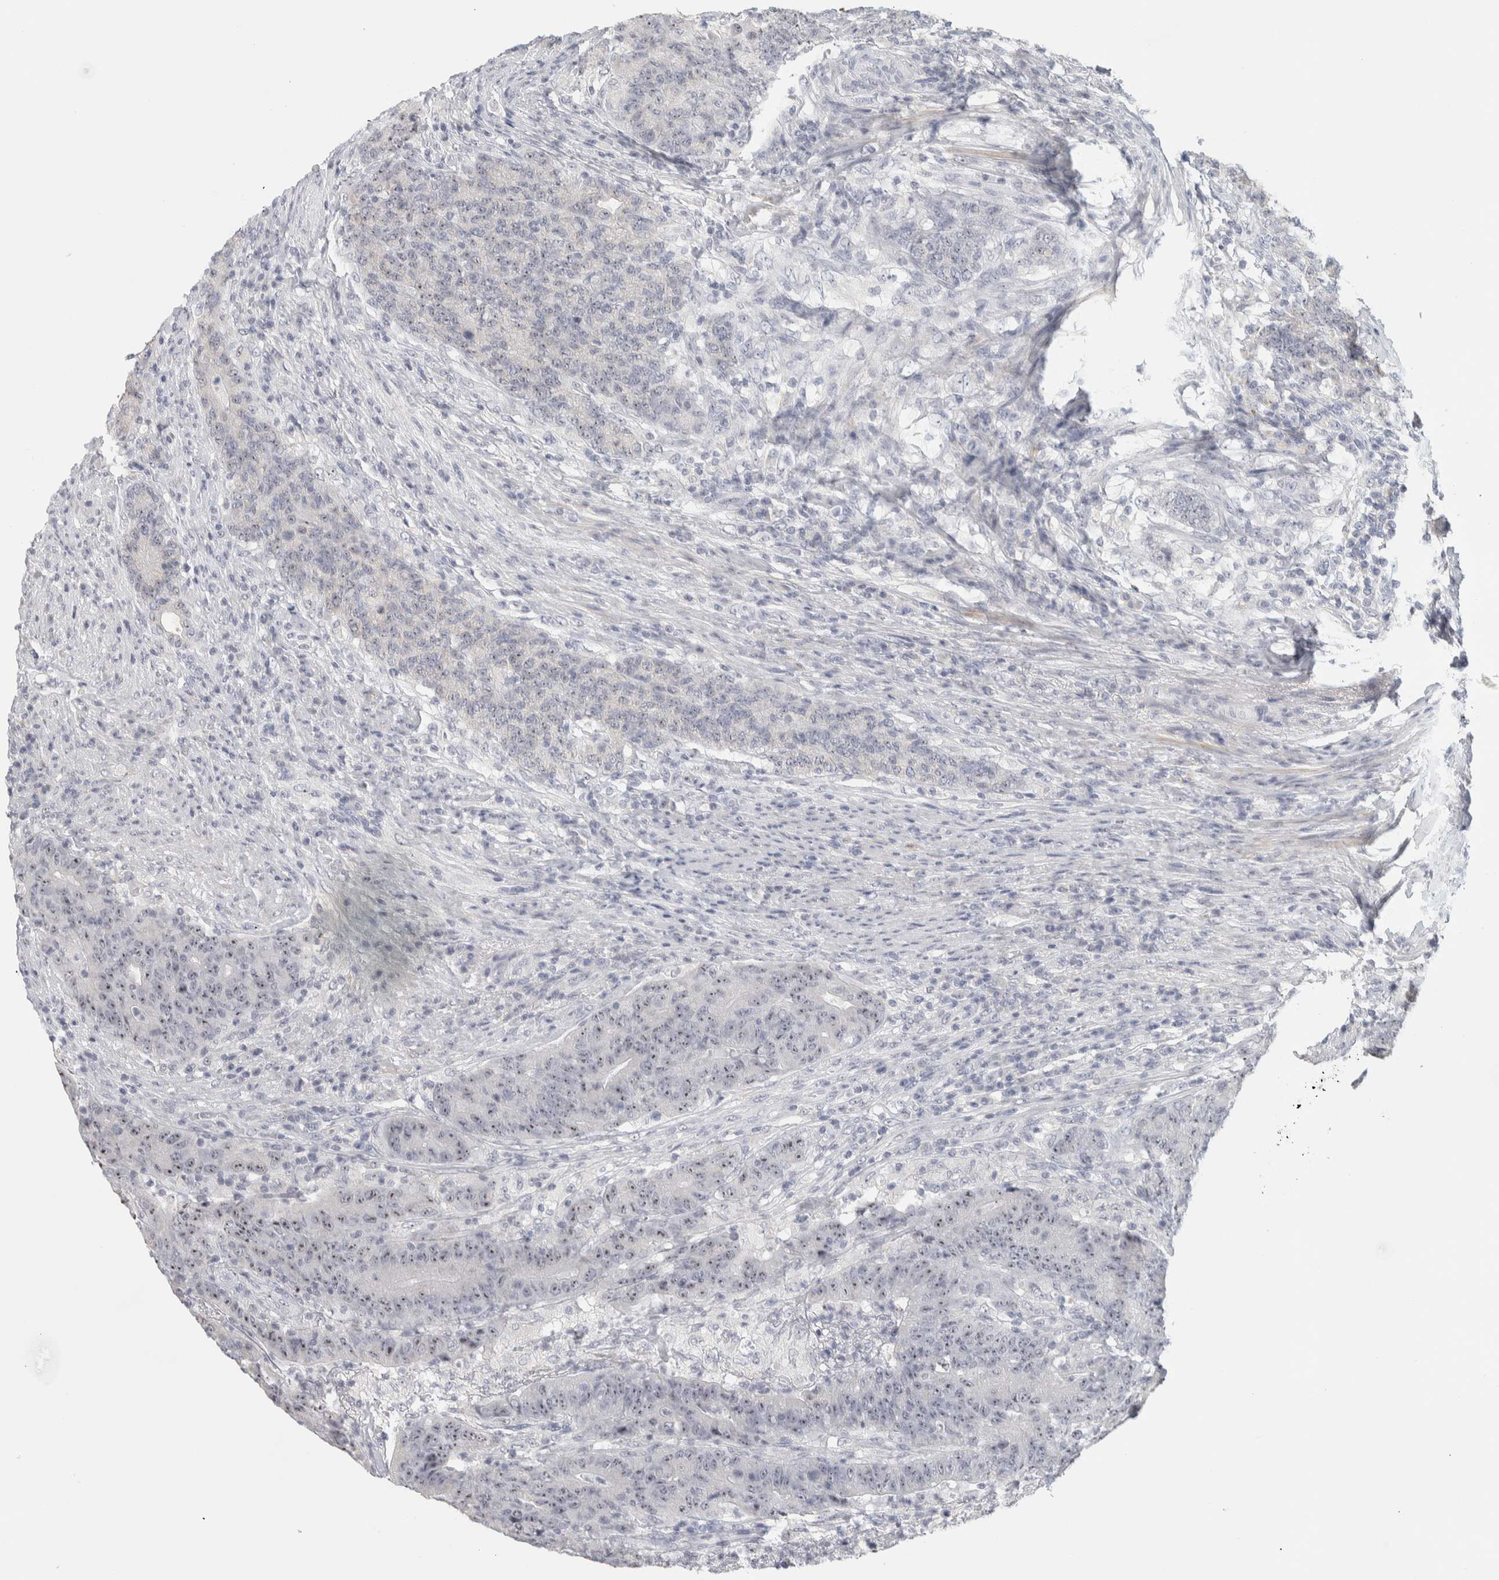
{"staining": {"intensity": "moderate", "quantity": ">75%", "location": "nuclear"}, "tissue": "colorectal cancer", "cell_type": "Tumor cells", "image_type": "cancer", "snomed": [{"axis": "morphology", "description": "Normal tissue, NOS"}, {"axis": "morphology", "description": "Adenocarcinoma, NOS"}, {"axis": "topography", "description": "Colon"}], "caption": "Immunohistochemical staining of human adenocarcinoma (colorectal) displays medium levels of moderate nuclear protein staining in approximately >75% of tumor cells.", "gene": "DCXR", "patient": {"sex": "female", "age": 75}}